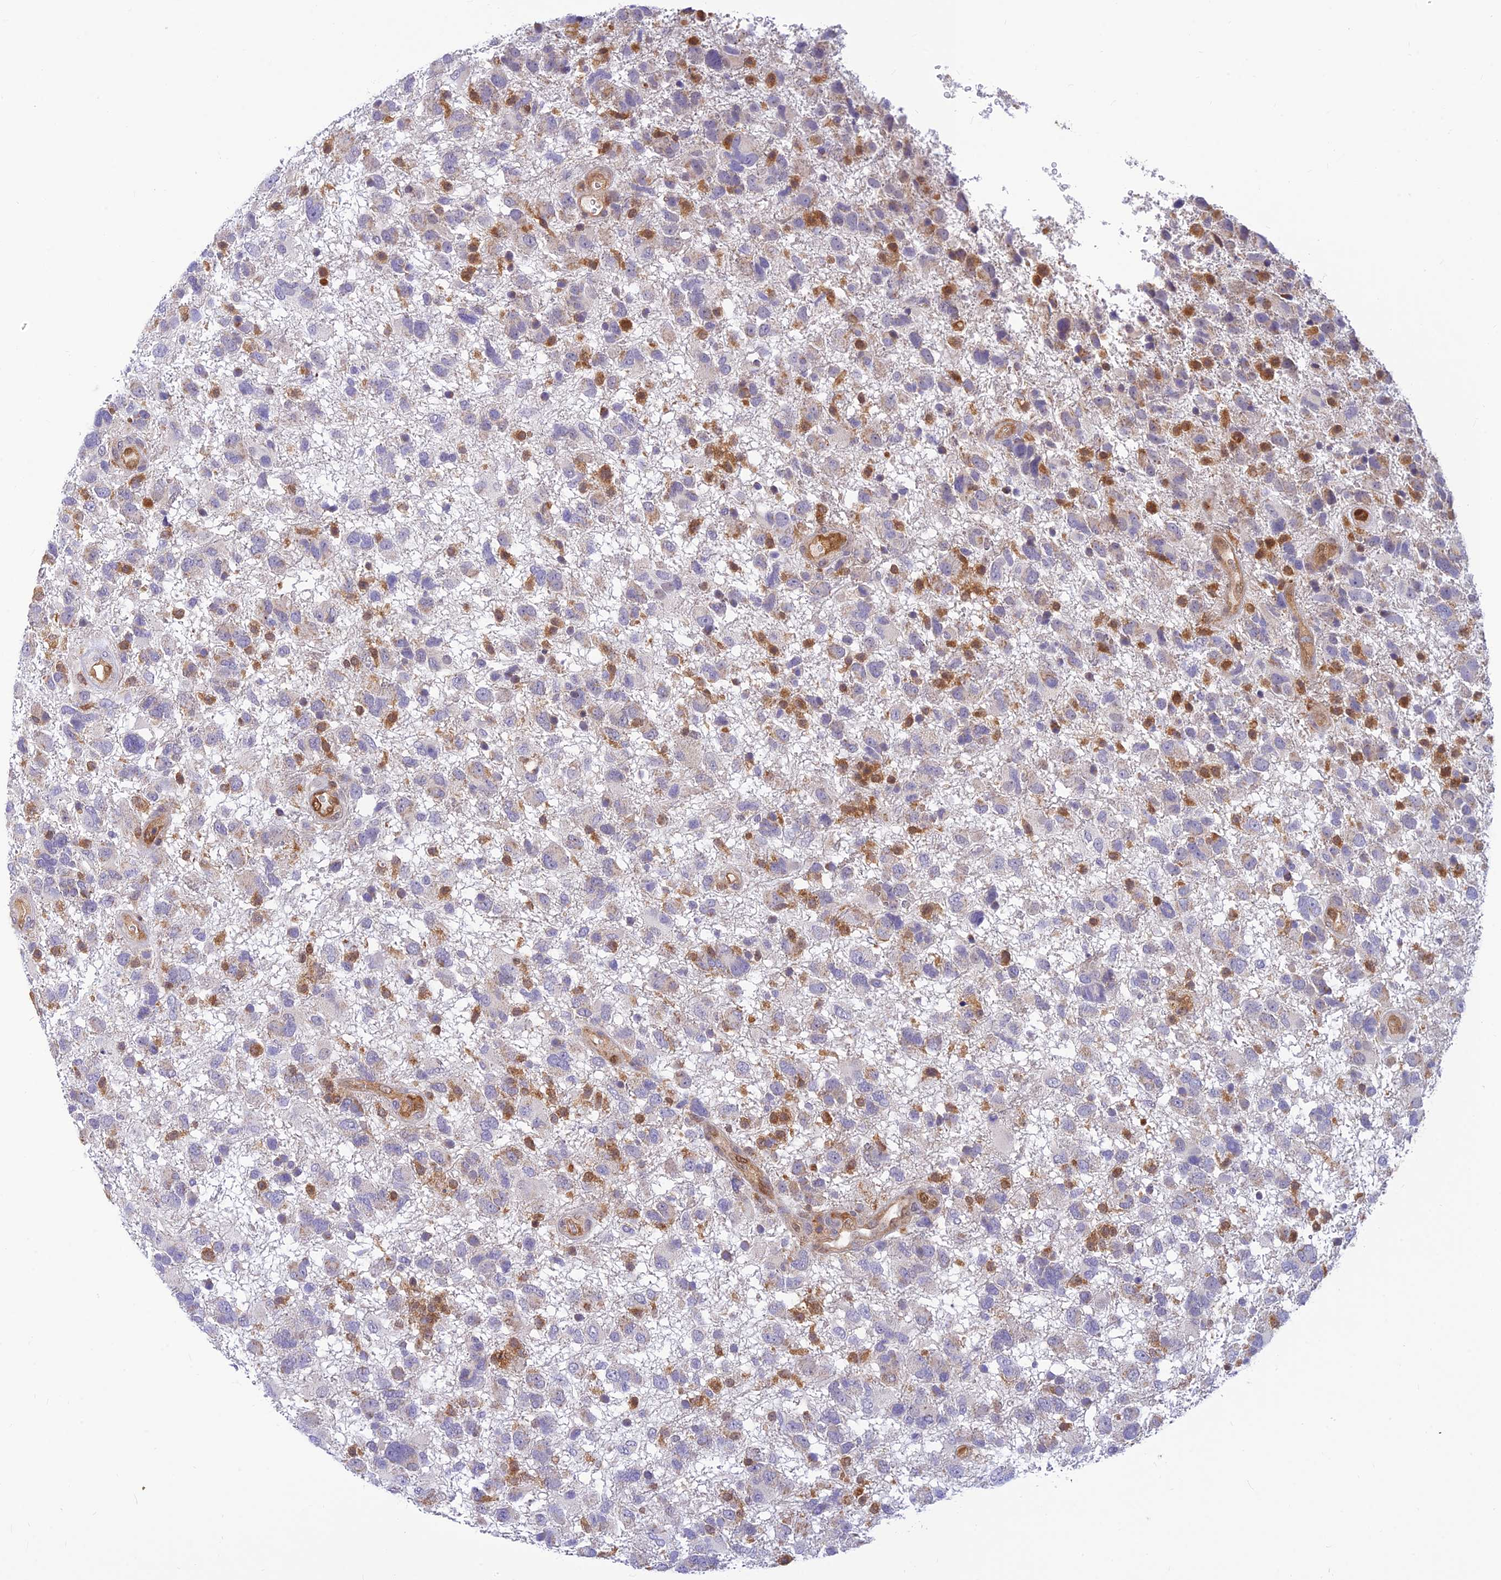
{"staining": {"intensity": "negative", "quantity": "none", "location": "none"}, "tissue": "glioma", "cell_type": "Tumor cells", "image_type": "cancer", "snomed": [{"axis": "morphology", "description": "Glioma, malignant, High grade"}, {"axis": "topography", "description": "Brain"}], "caption": "Tumor cells are negative for brown protein staining in glioma.", "gene": "LYSMD2", "patient": {"sex": "male", "age": 61}}